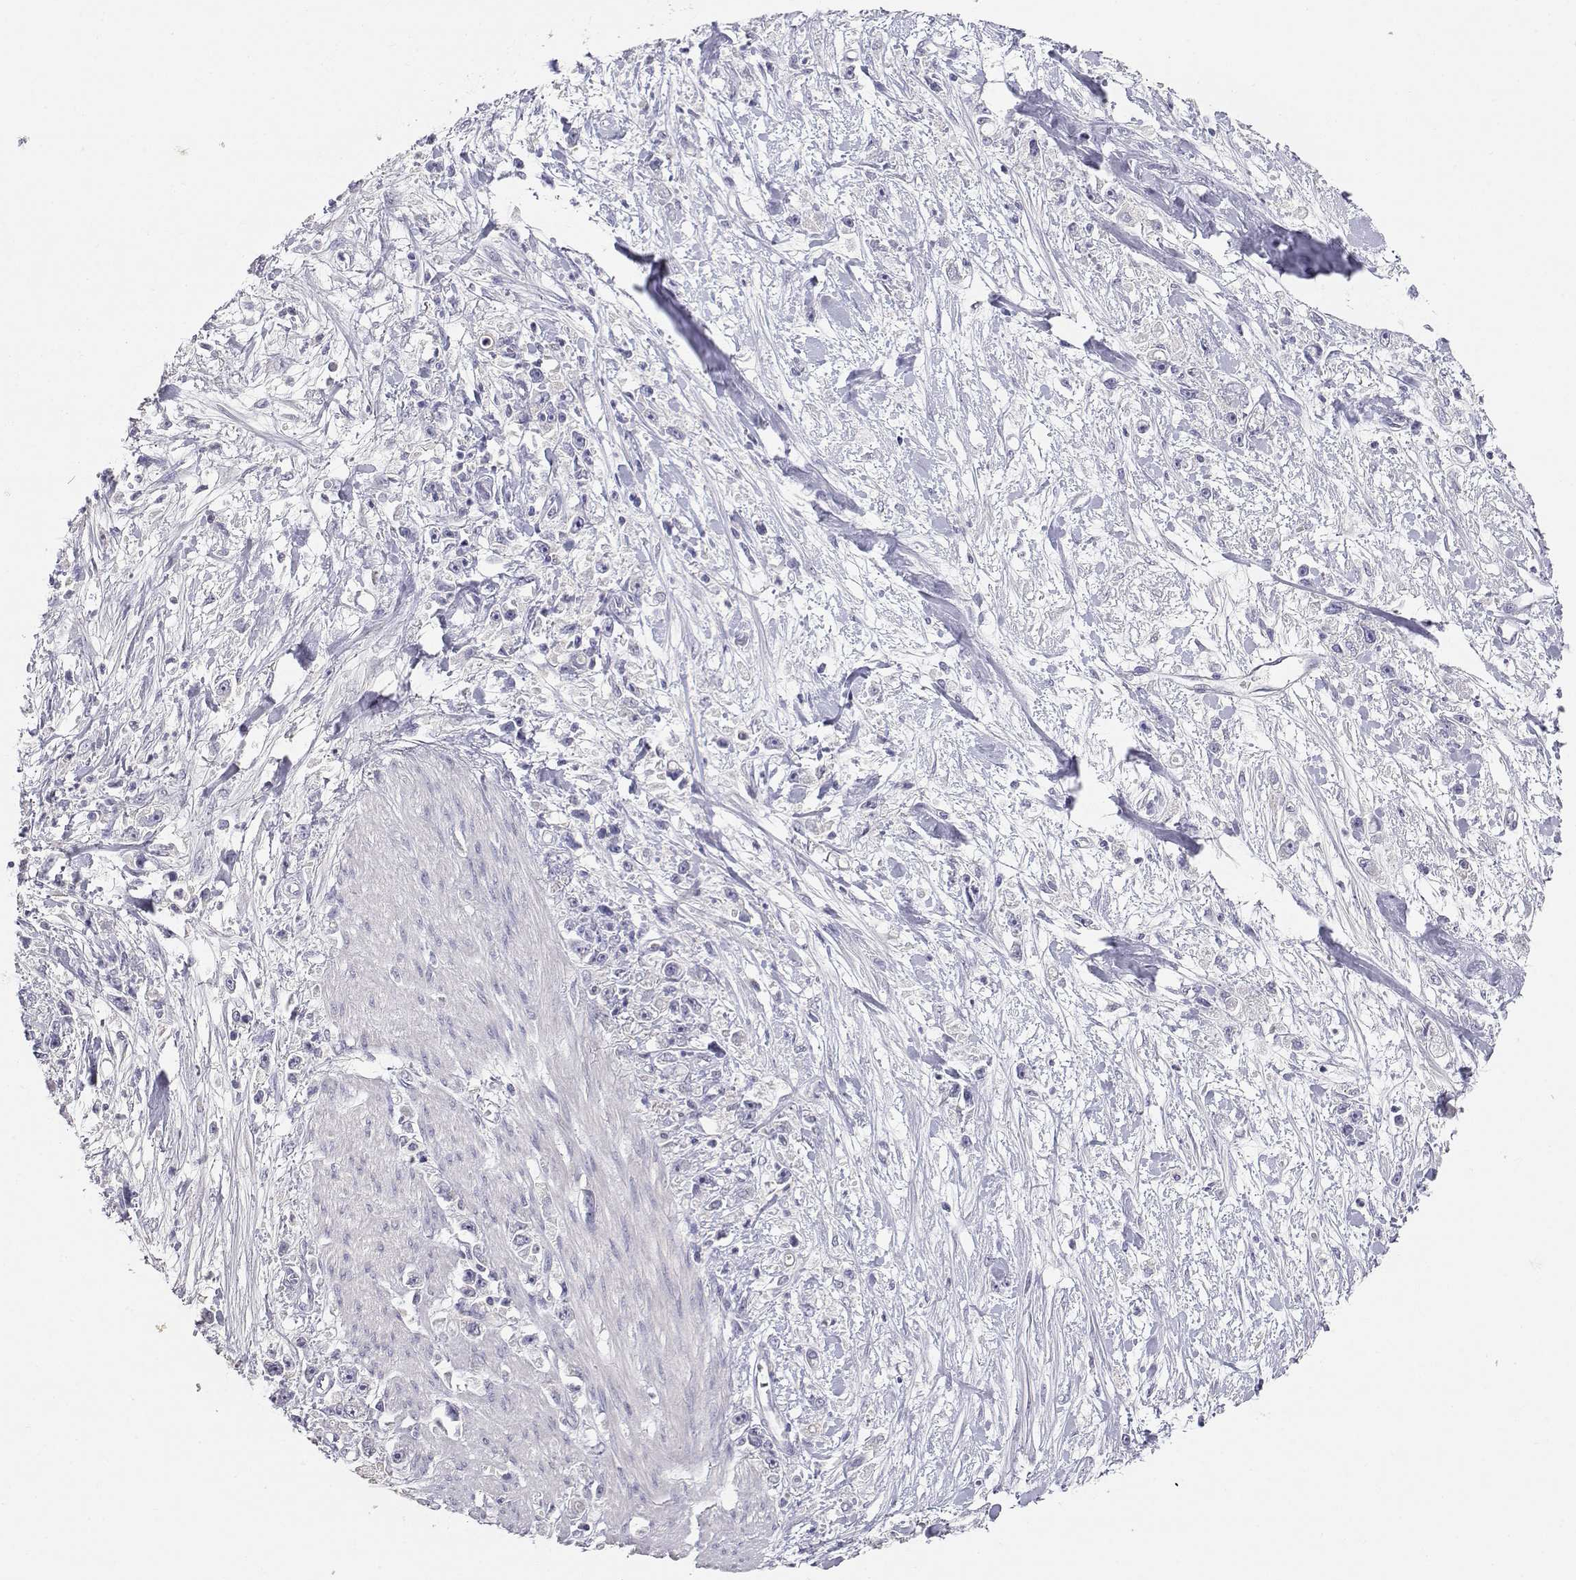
{"staining": {"intensity": "negative", "quantity": "none", "location": "none"}, "tissue": "stomach cancer", "cell_type": "Tumor cells", "image_type": "cancer", "snomed": [{"axis": "morphology", "description": "Adenocarcinoma, NOS"}, {"axis": "topography", "description": "Stomach"}], "caption": "Stomach adenocarcinoma was stained to show a protein in brown. There is no significant staining in tumor cells. (Brightfield microscopy of DAB (3,3'-diaminobenzidine) immunohistochemistry at high magnification).", "gene": "ADA", "patient": {"sex": "female", "age": 59}}